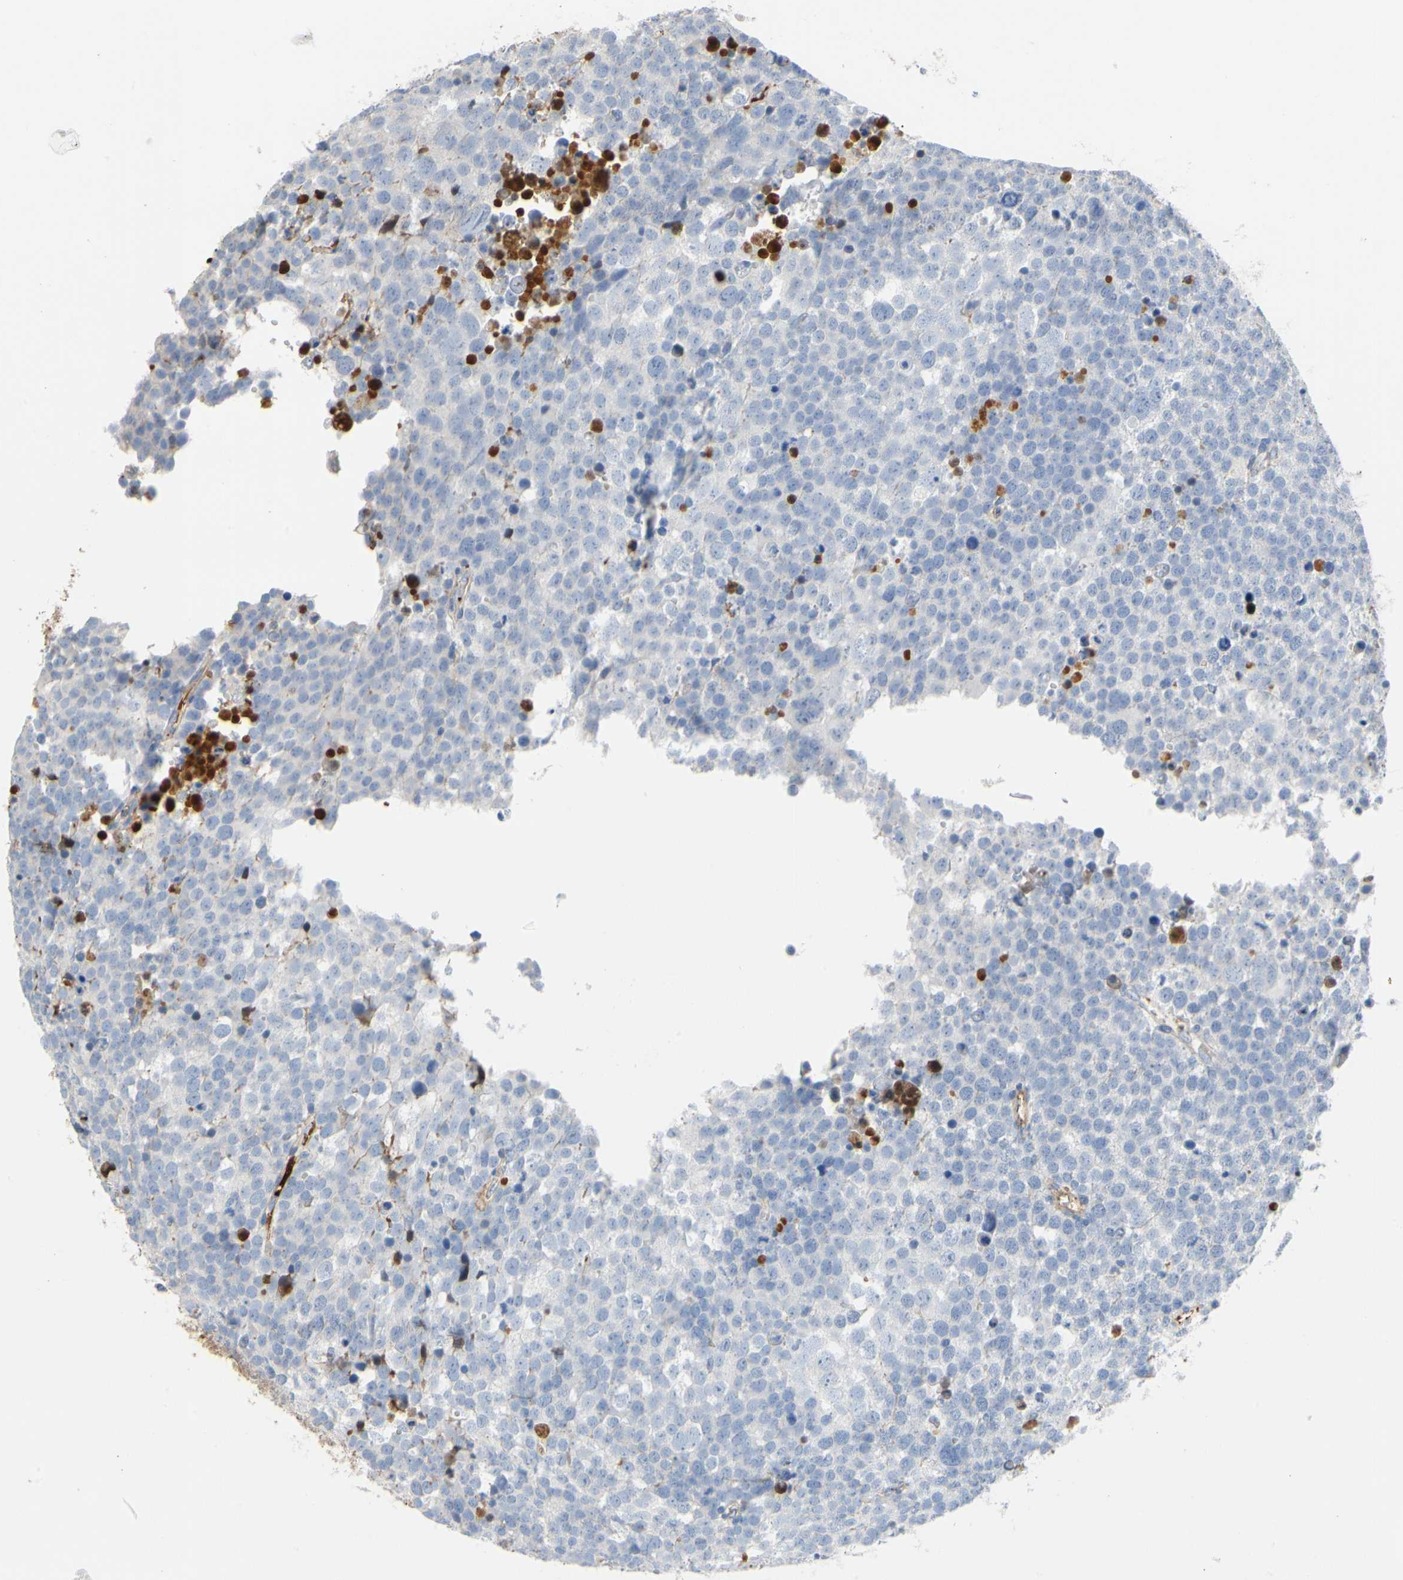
{"staining": {"intensity": "negative", "quantity": "none", "location": "none"}, "tissue": "testis cancer", "cell_type": "Tumor cells", "image_type": "cancer", "snomed": [{"axis": "morphology", "description": "Seminoma, NOS"}, {"axis": "topography", "description": "Testis"}], "caption": "High magnification brightfield microscopy of testis cancer stained with DAB (3,3'-diaminobenzidine) (brown) and counterstained with hematoxylin (blue): tumor cells show no significant positivity.", "gene": "FGB", "patient": {"sex": "male", "age": 71}}